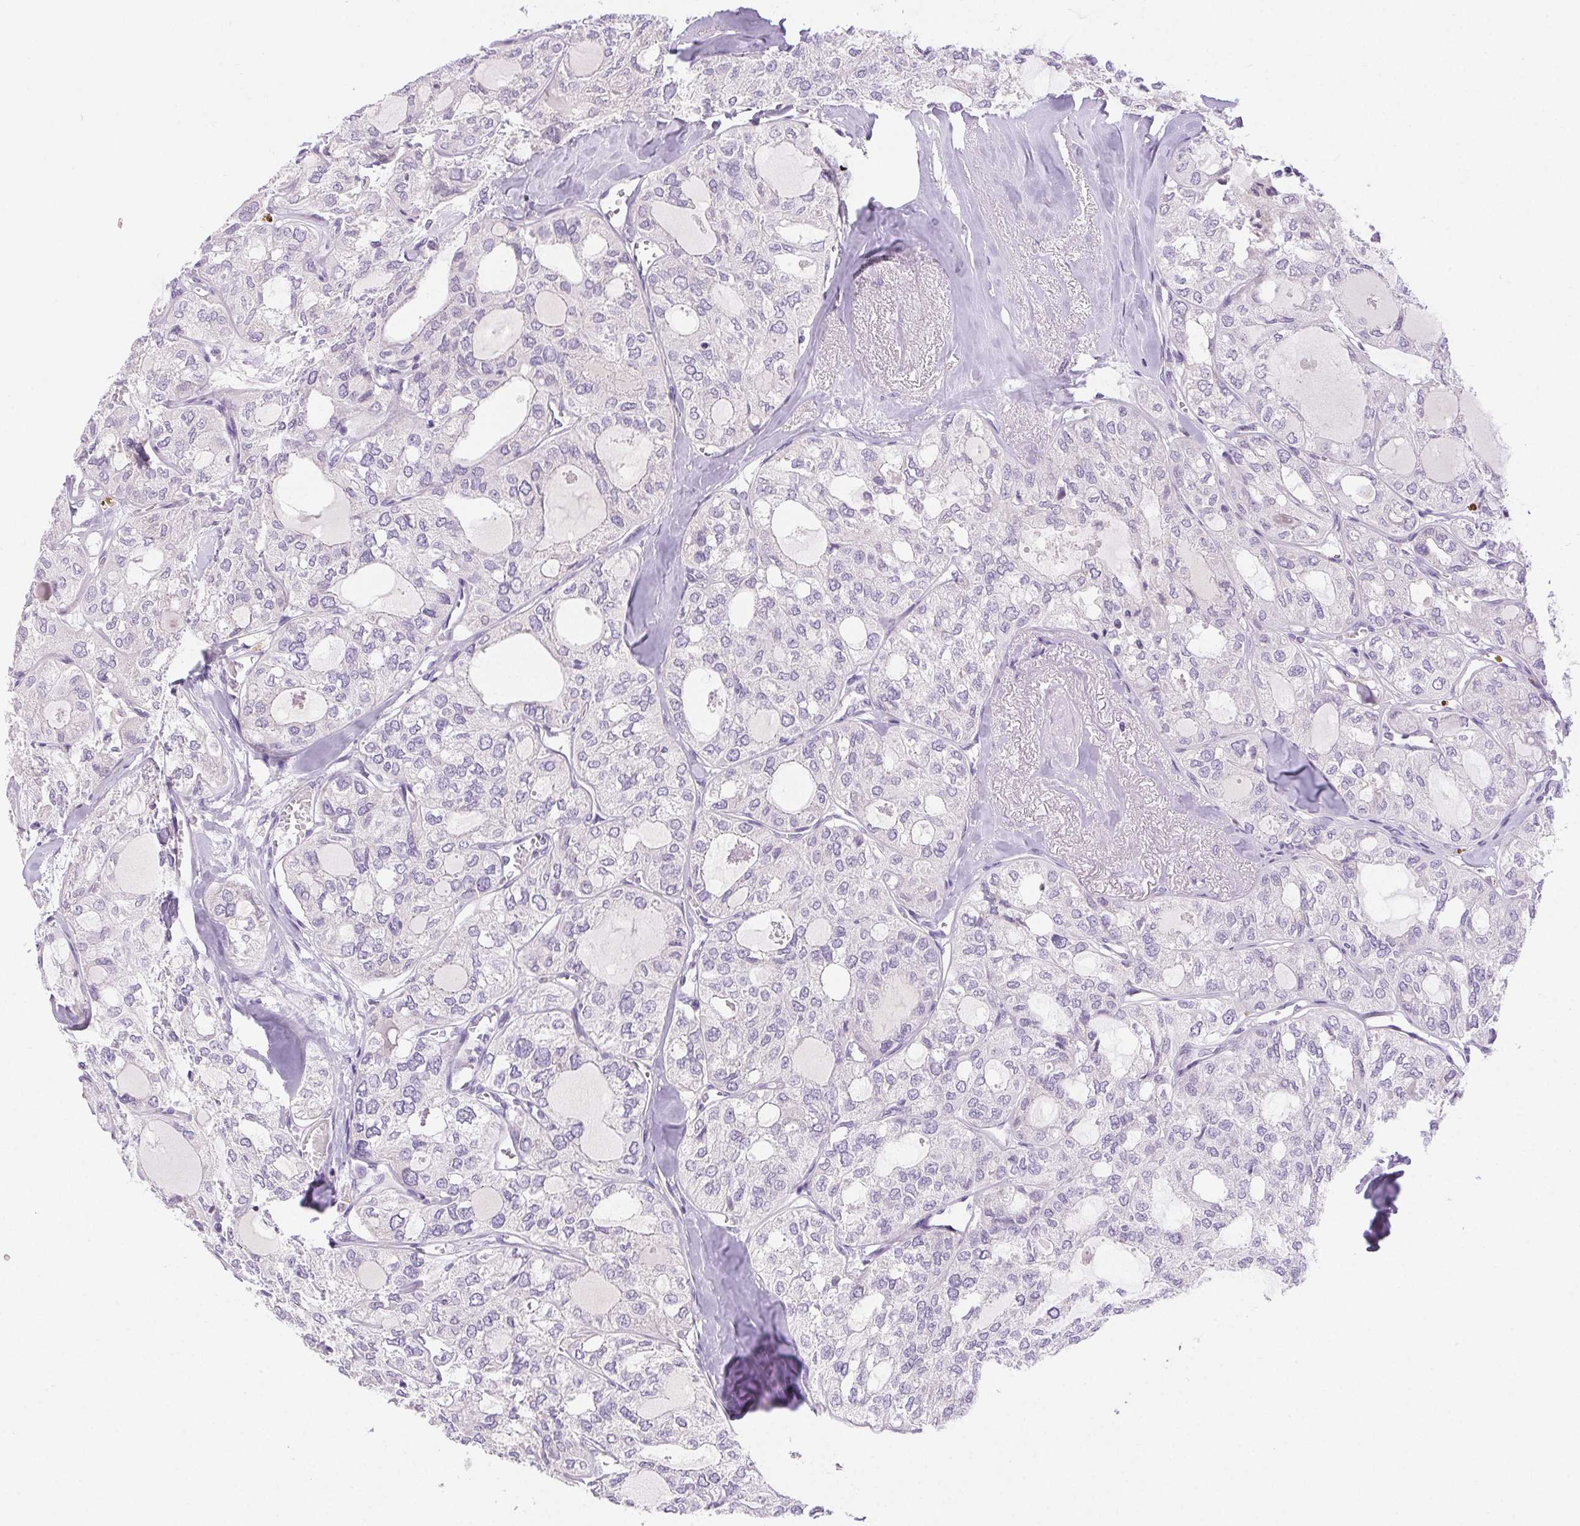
{"staining": {"intensity": "negative", "quantity": "none", "location": "none"}, "tissue": "thyroid cancer", "cell_type": "Tumor cells", "image_type": "cancer", "snomed": [{"axis": "morphology", "description": "Follicular adenoma carcinoma, NOS"}, {"axis": "topography", "description": "Thyroid gland"}], "caption": "The immunohistochemistry image has no significant staining in tumor cells of thyroid cancer tissue.", "gene": "ARHGAP11B", "patient": {"sex": "male", "age": 75}}